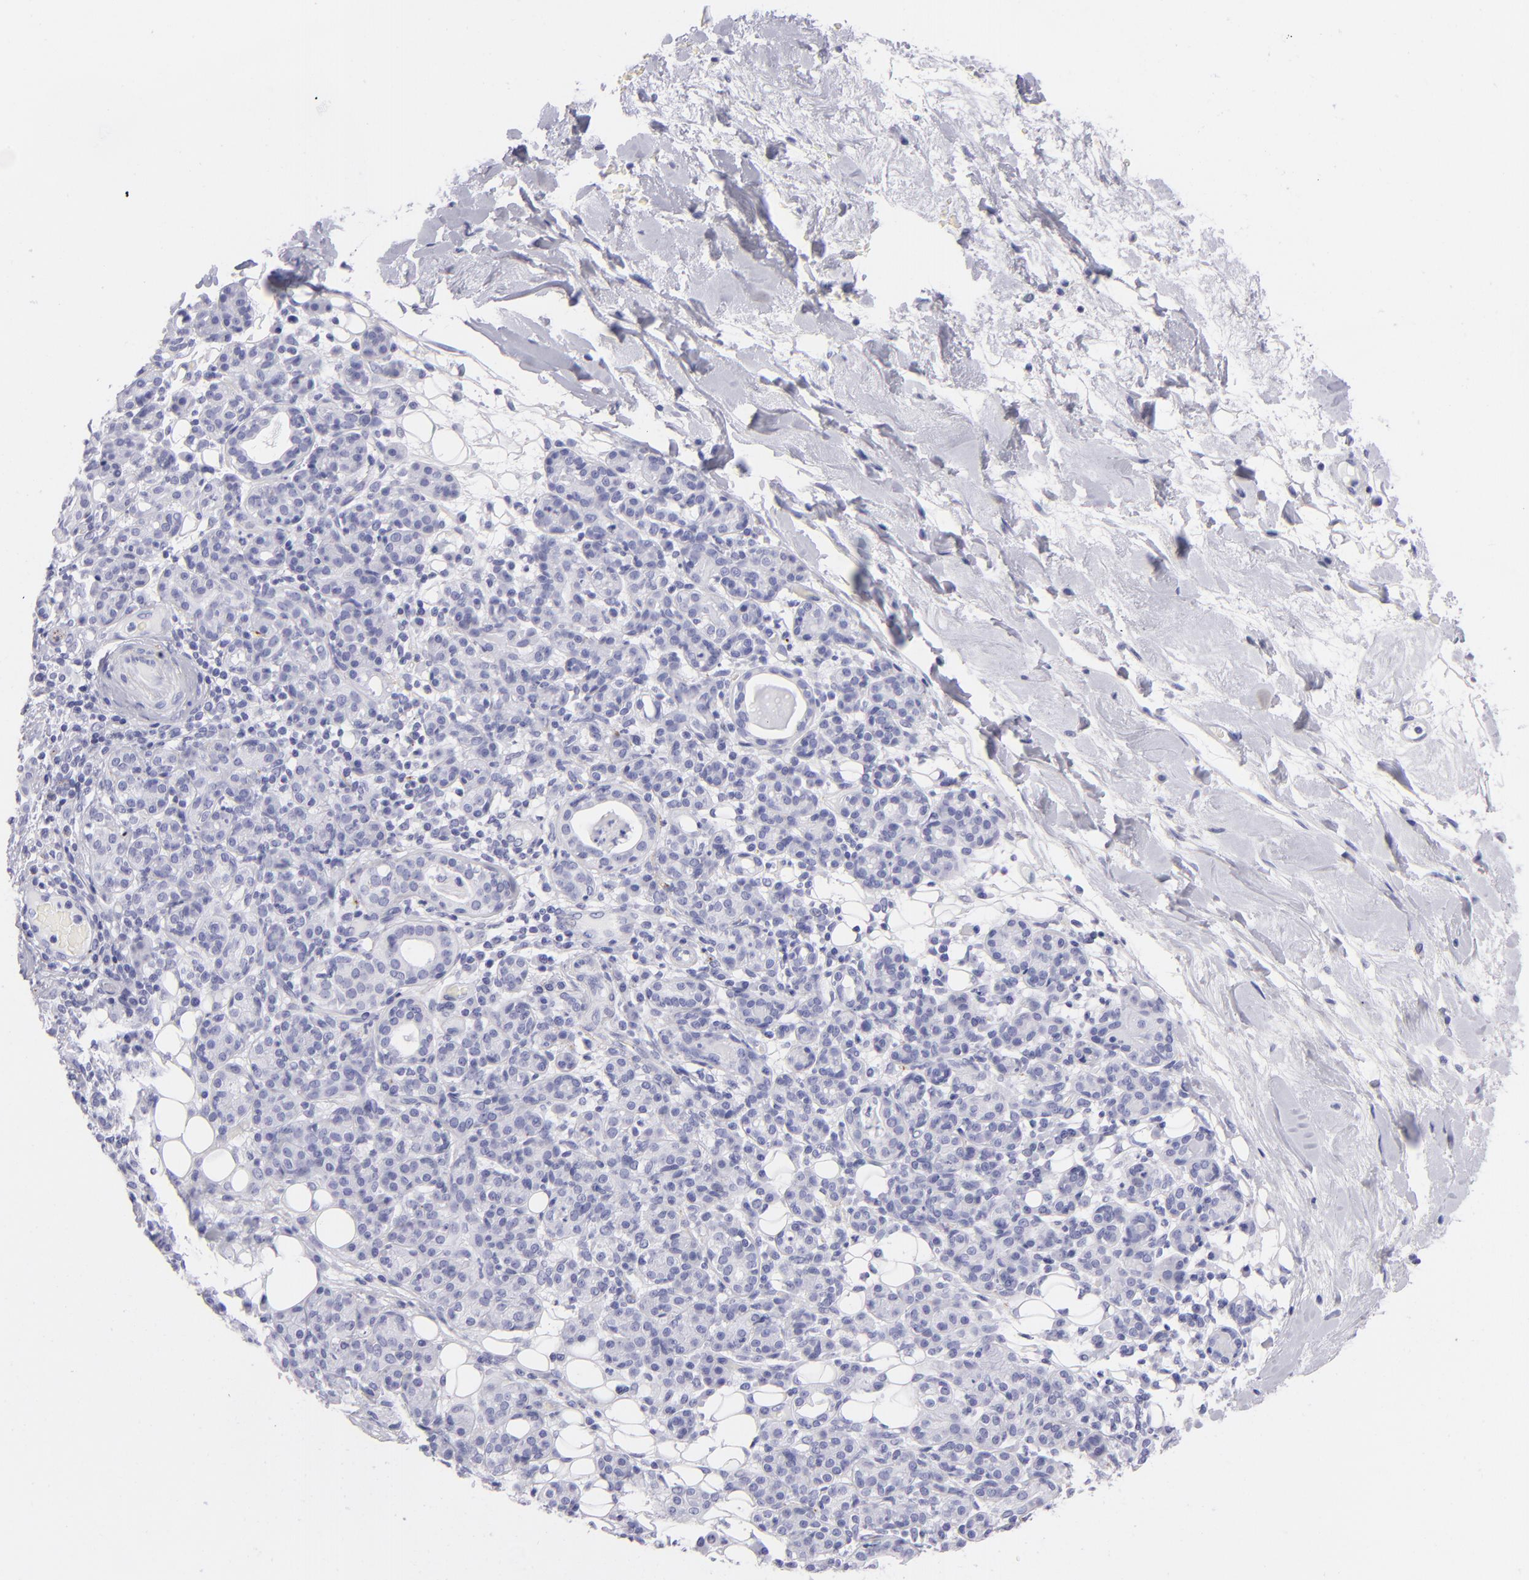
{"staining": {"intensity": "negative", "quantity": "none", "location": "none"}, "tissue": "skin cancer", "cell_type": "Tumor cells", "image_type": "cancer", "snomed": [{"axis": "morphology", "description": "Squamous cell carcinoma, NOS"}, {"axis": "topography", "description": "Skin"}], "caption": "Histopathology image shows no protein positivity in tumor cells of skin squamous cell carcinoma tissue.", "gene": "PRPH", "patient": {"sex": "male", "age": 84}}